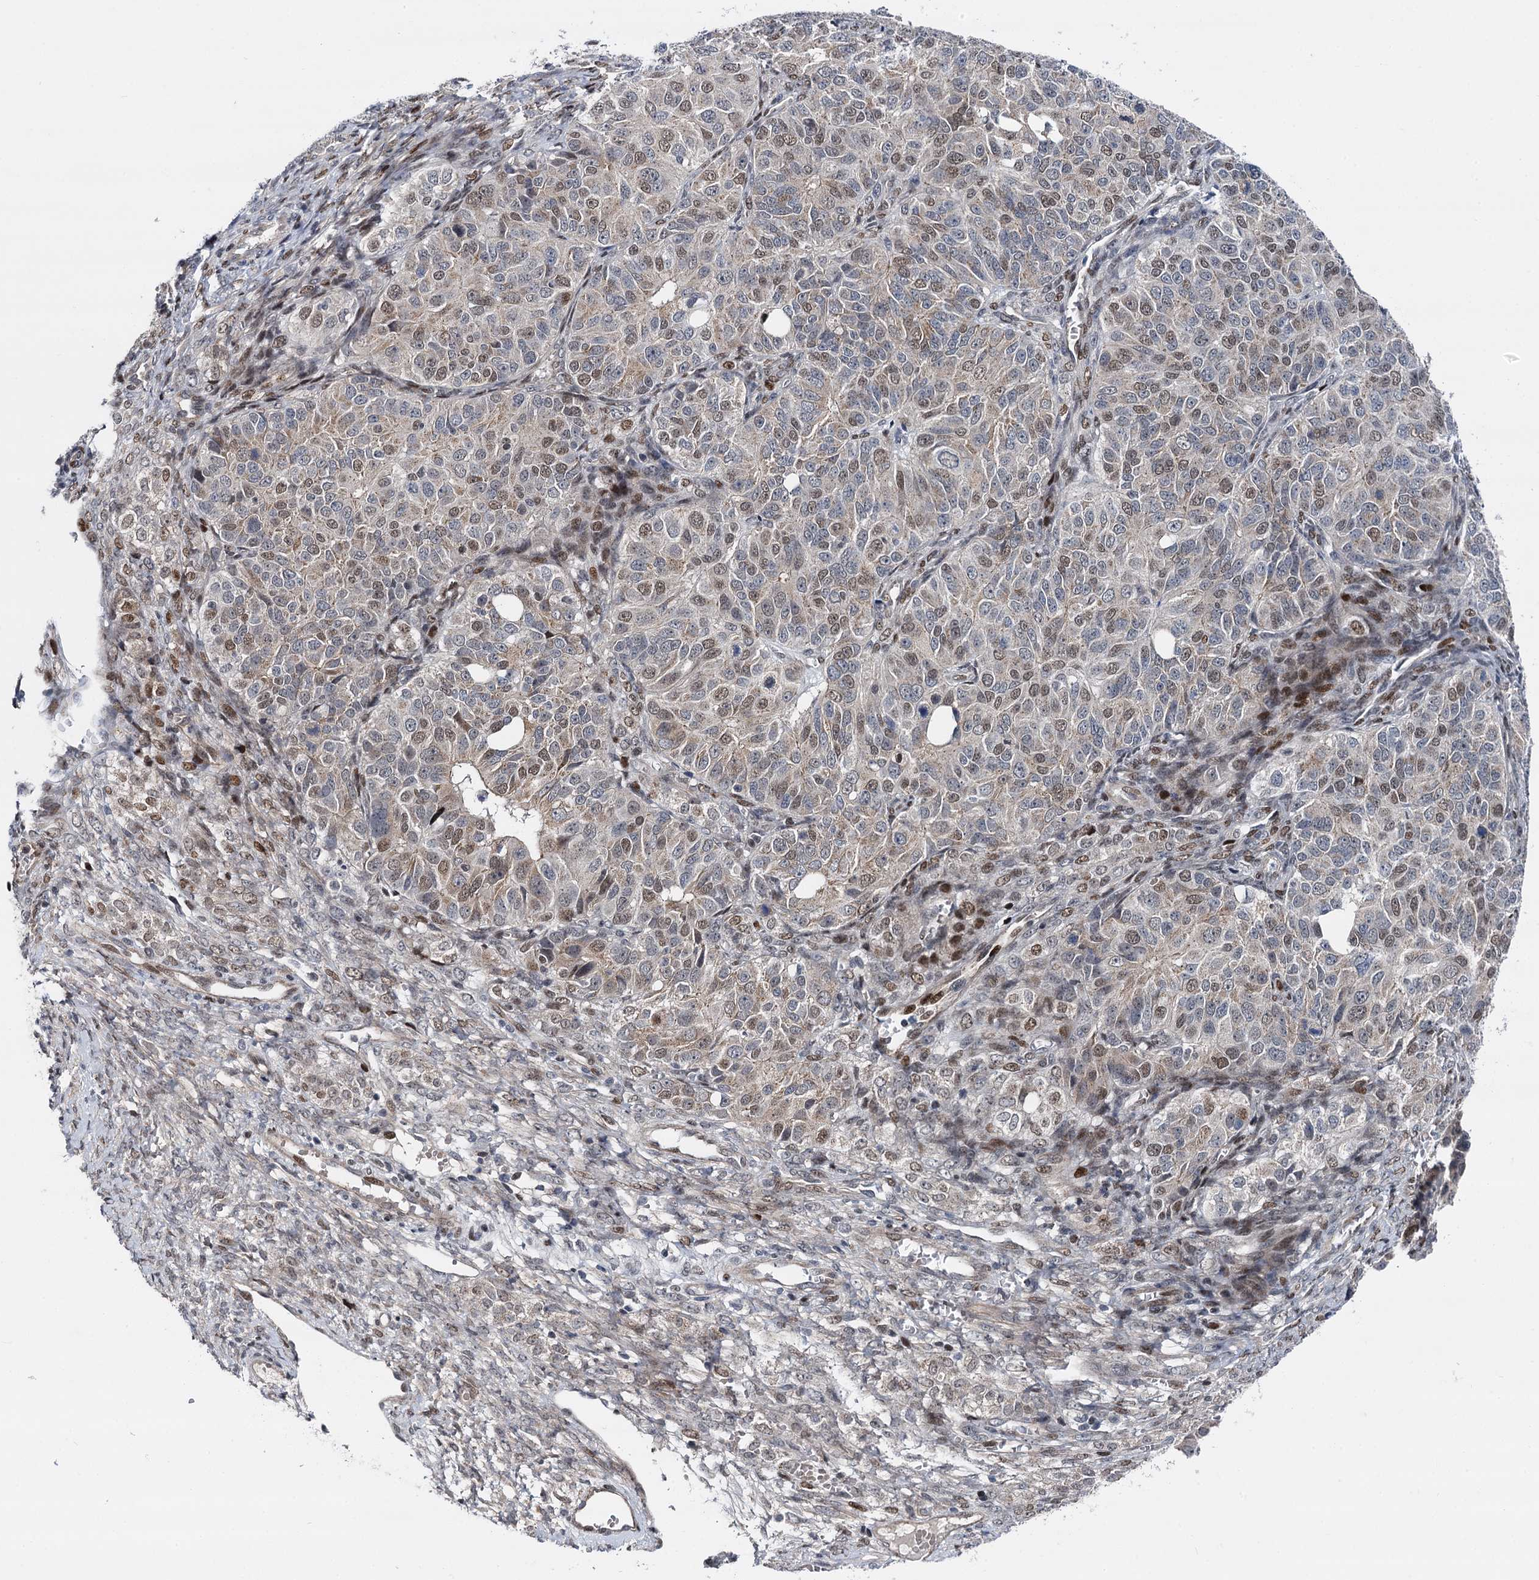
{"staining": {"intensity": "weak", "quantity": "25%-75%", "location": "cytoplasmic/membranous,nuclear"}, "tissue": "ovarian cancer", "cell_type": "Tumor cells", "image_type": "cancer", "snomed": [{"axis": "morphology", "description": "Carcinoma, endometroid"}, {"axis": "topography", "description": "Ovary"}], "caption": "An image of human ovarian cancer (endometroid carcinoma) stained for a protein exhibits weak cytoplasmic/membranous and nuclear brown staining in tumor cells.", "gene": "RUFY2", "patient": {"sex": "female", "age": 51}}